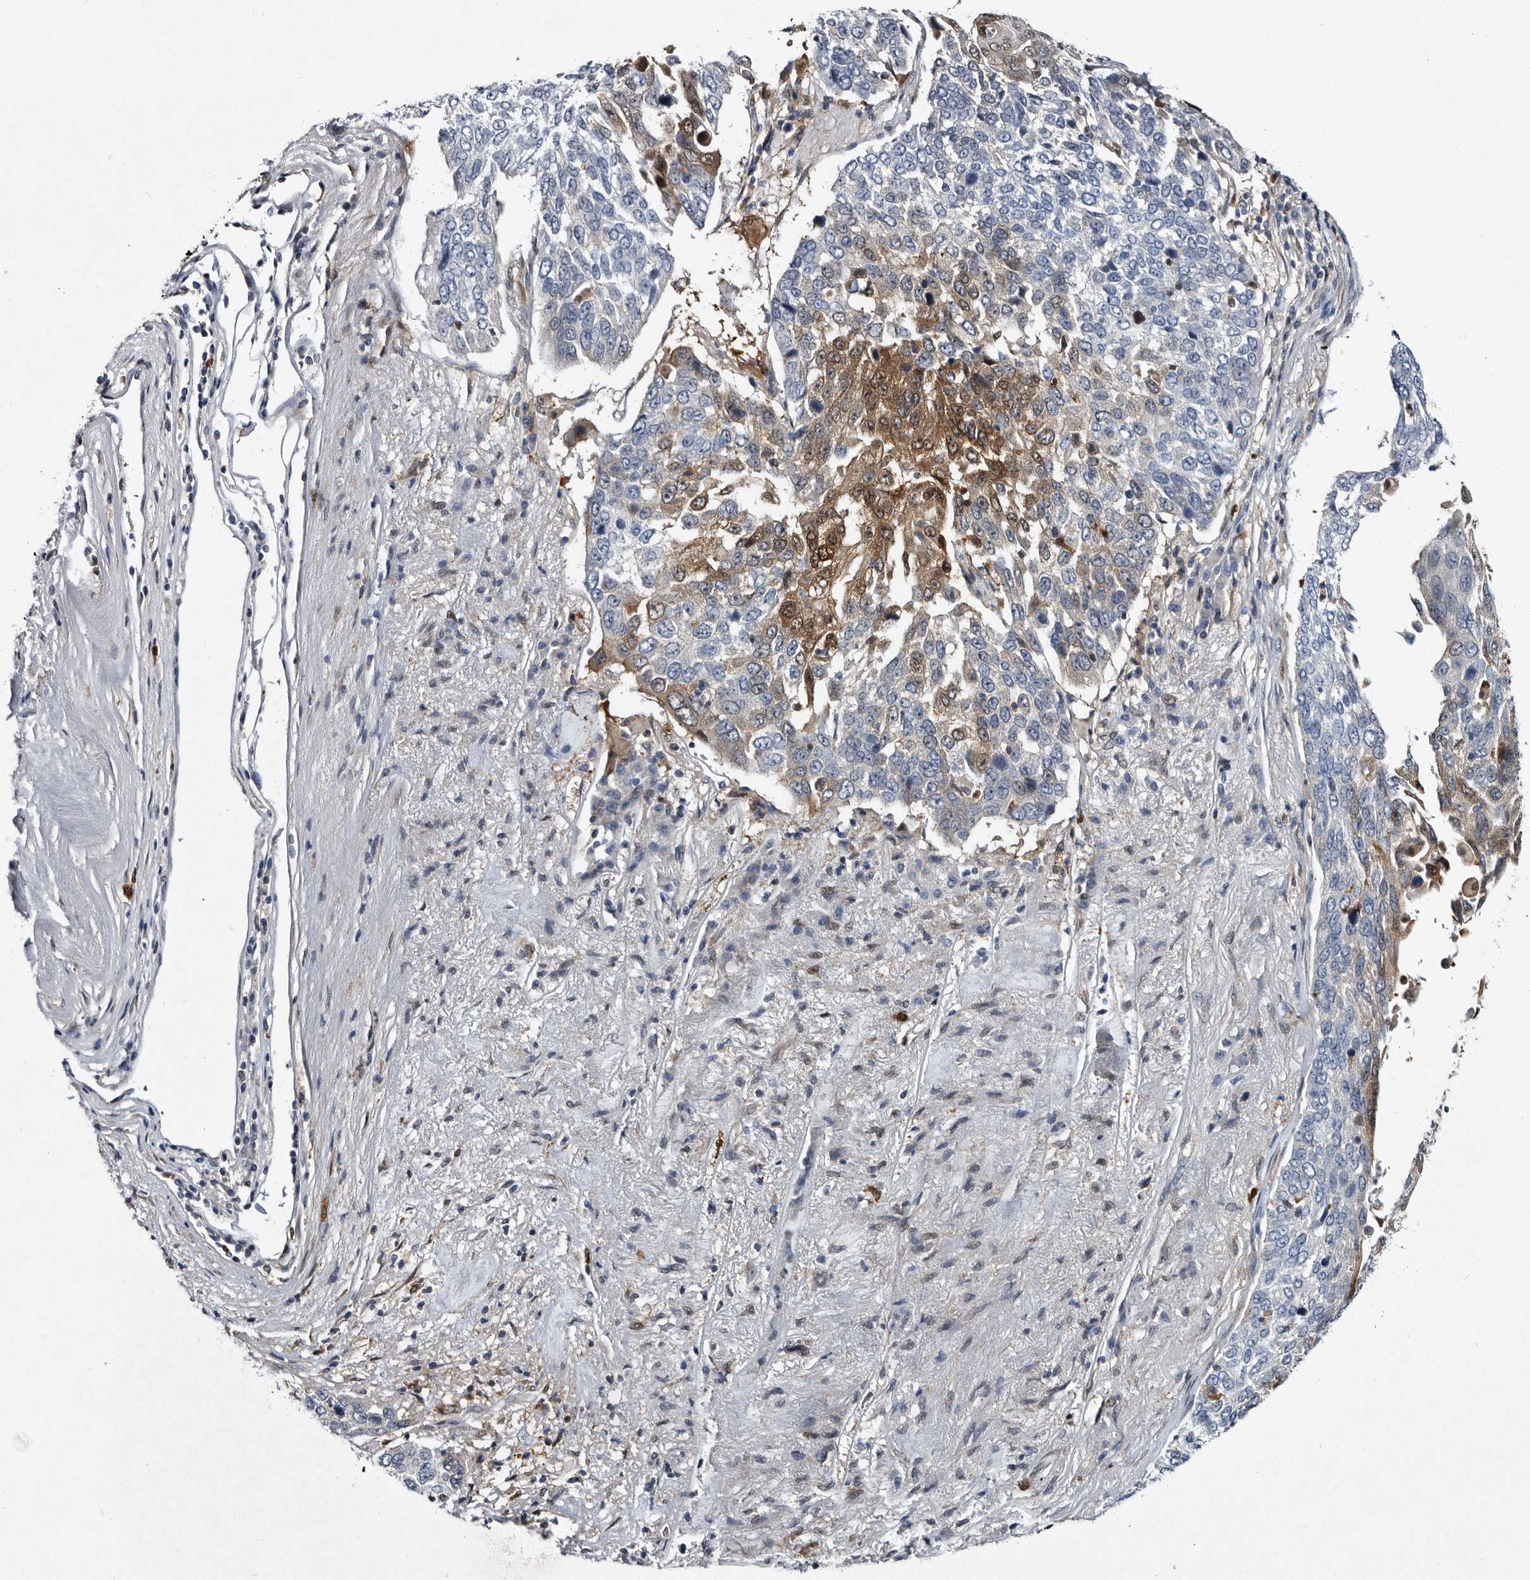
{"staining": {"intensity": "moderate", "quantity": ">75%", "location": "cytoplasmic/membranous,nuclear"}, "tissue": "lung cancer", "cell_type": "Tumor cells", "image_type": "cancer", "snomed": [{"axis": "morphology", "description": "Squamous cell carcinoma, NOS"}, {"axis": "topography", "description": "Lung"}], "caption": "A brown stain shows moderate cytoplasmic/membranous and nuclear positivity of a protein in human squamous cell carcinoma (lung) tumor cells. (DAB (3,3'-diaminobenzidine) IHC with brightfield microscopy, high magnification).", "gene": "SERPINB8", "patient": {"sex": "male", "age": 66}}